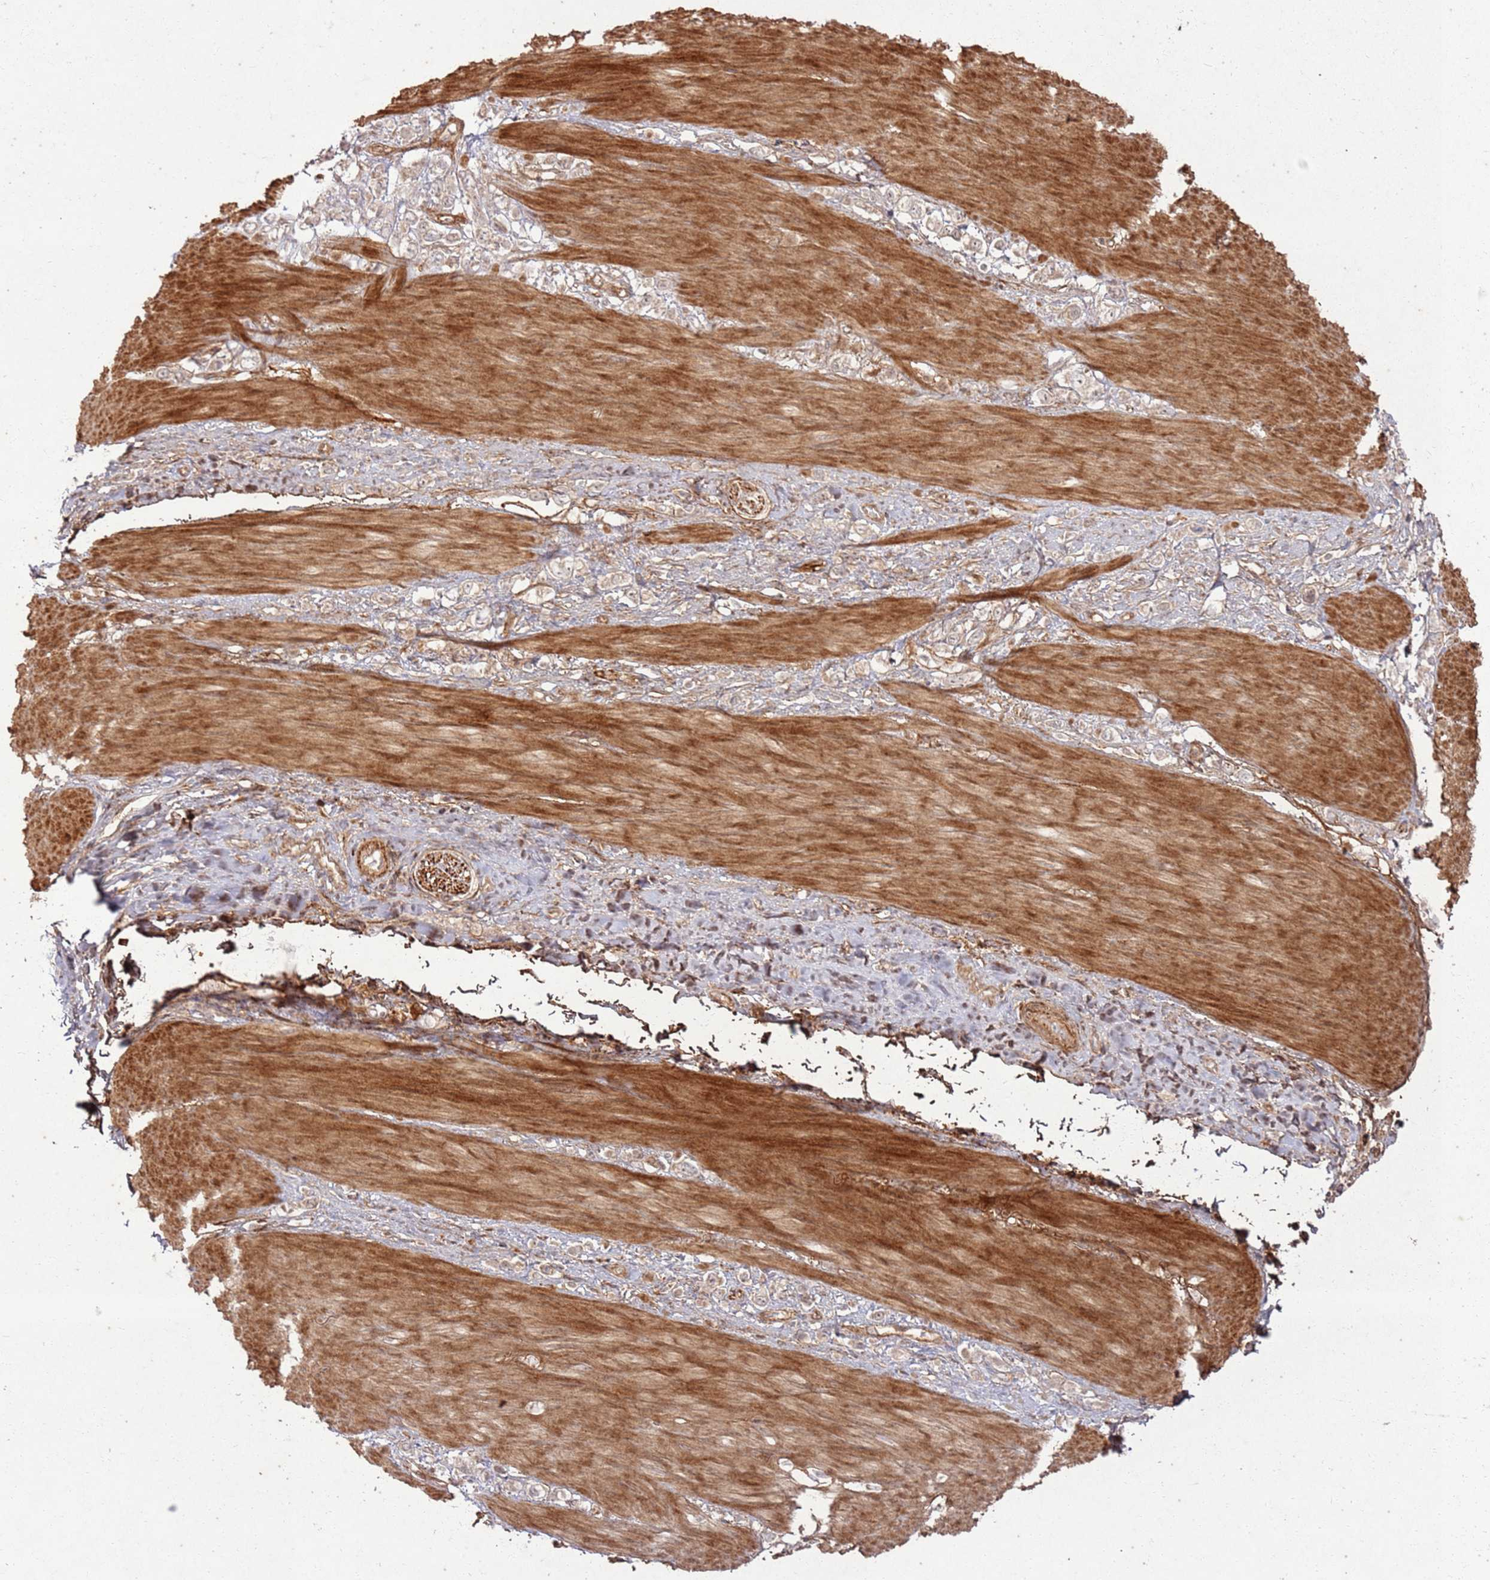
{"staining": {"intensity": "weak", "quantity": ">75%", "location": "cytoplasmic/membranous,nuclear"}, "tissue": "stomach cancer", "cell_type": "Tumor cells", "image_type": "cancer", "snomed": [{"axis": "morphology", "description": "Adenocarcinoma, NOS"}, {"axis": "topography", "description": "Stomach"}], "caption": "A micrograph of stomach cancer stained for a protein exhibits weak cytoplasmic/membranous and nuclear brown staining in tumor cells.", "gene": "ZNF623", "patient": {"sex": "female", "age": 65}}